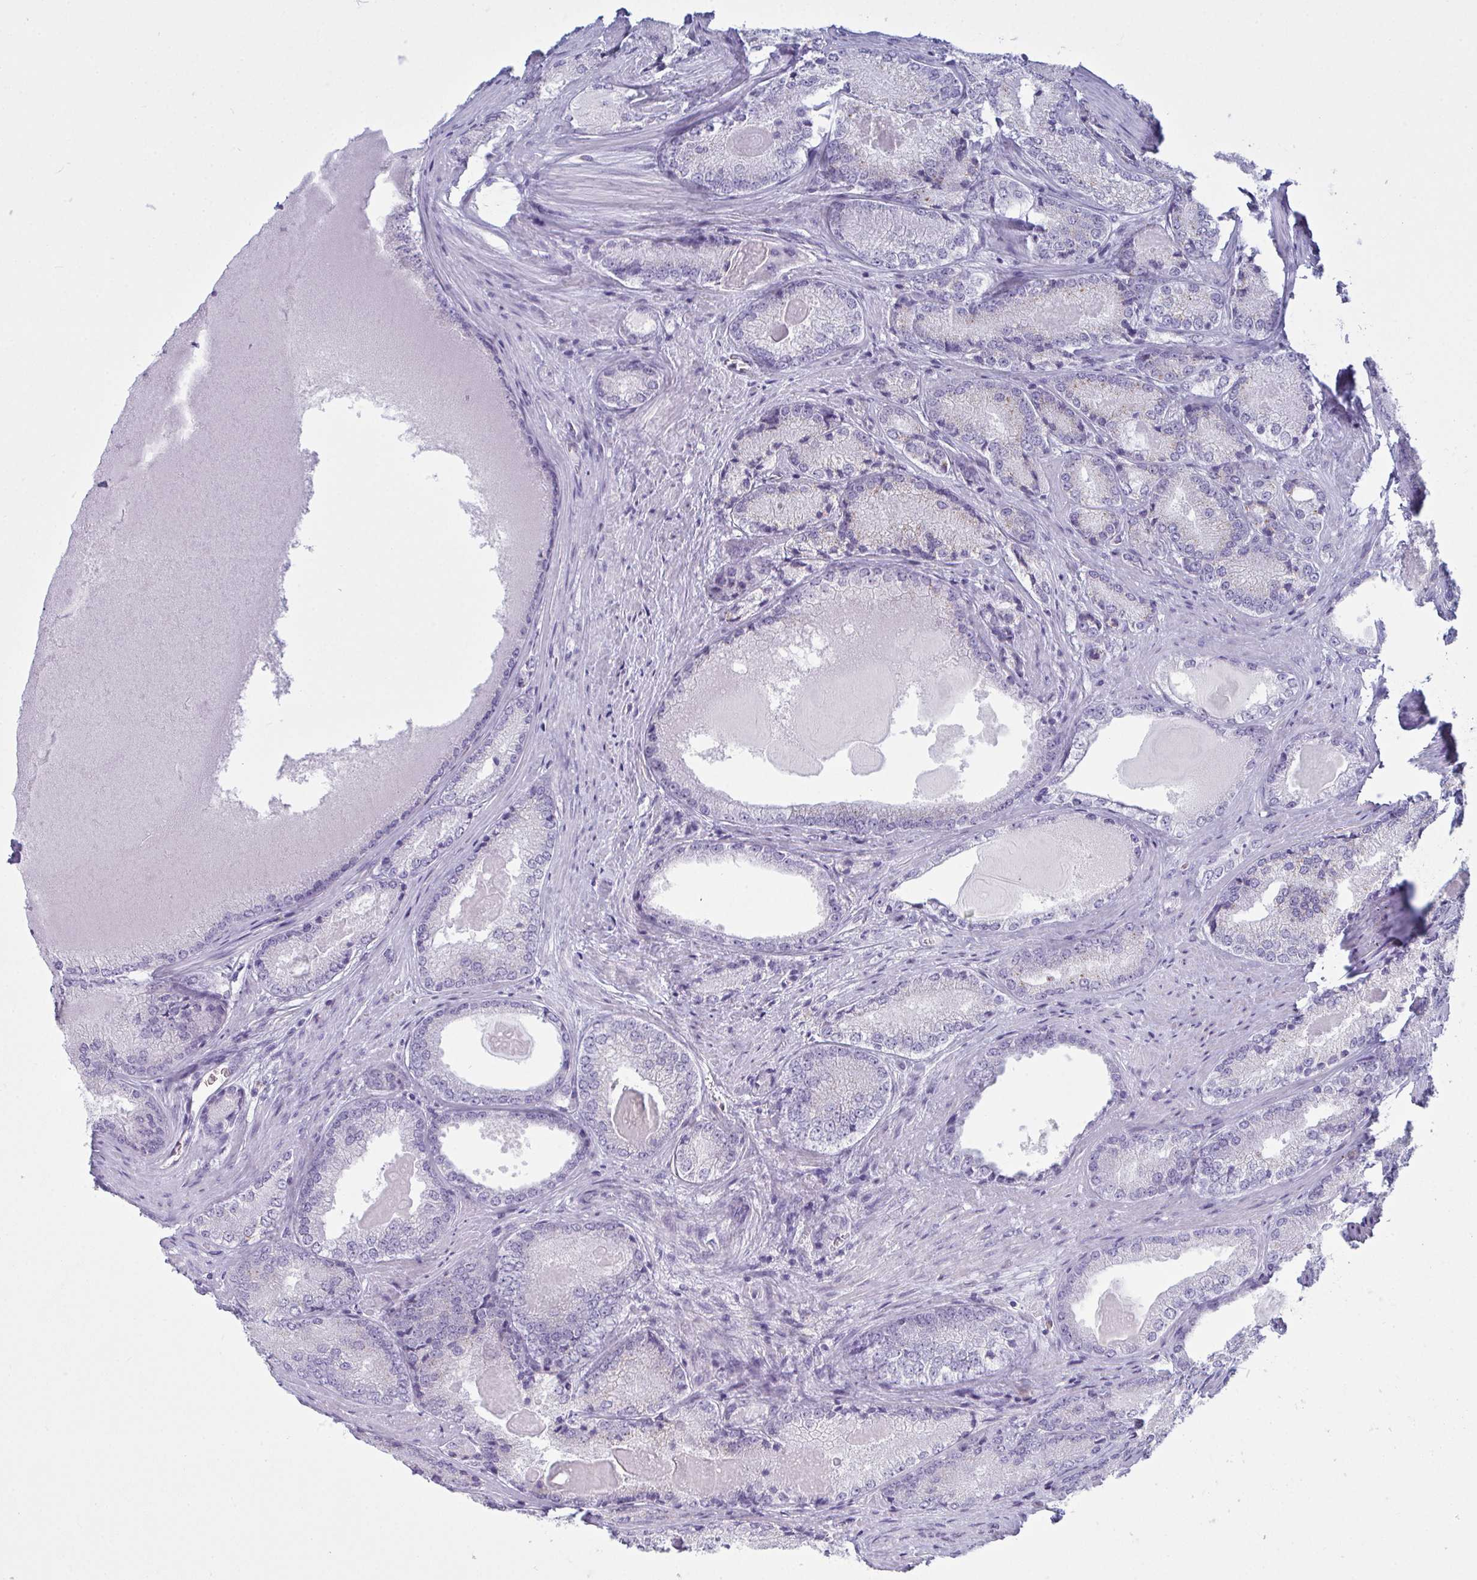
{"staining": {"intensity": "negative", "quantity": "none", "location": "none"}, "tissue": "prostate cancer", "cell_type": "Tumor cells", "image_type": "cancer", "snomed": [{"axis": "morphology", "description": "Adenocarcinoma, NOS"}, {"axis": "morphology", "description": "Adenocarcinoma, Low grade"}, {"axis": "topography", "description": "Prostate"}], "caption": "There is no significant expression in tumor cells of prostate cancer (adenocarcinoma (low-grade)).", "gene": "SERPINB10", "patient": {"sex": "male", "age": 68}}